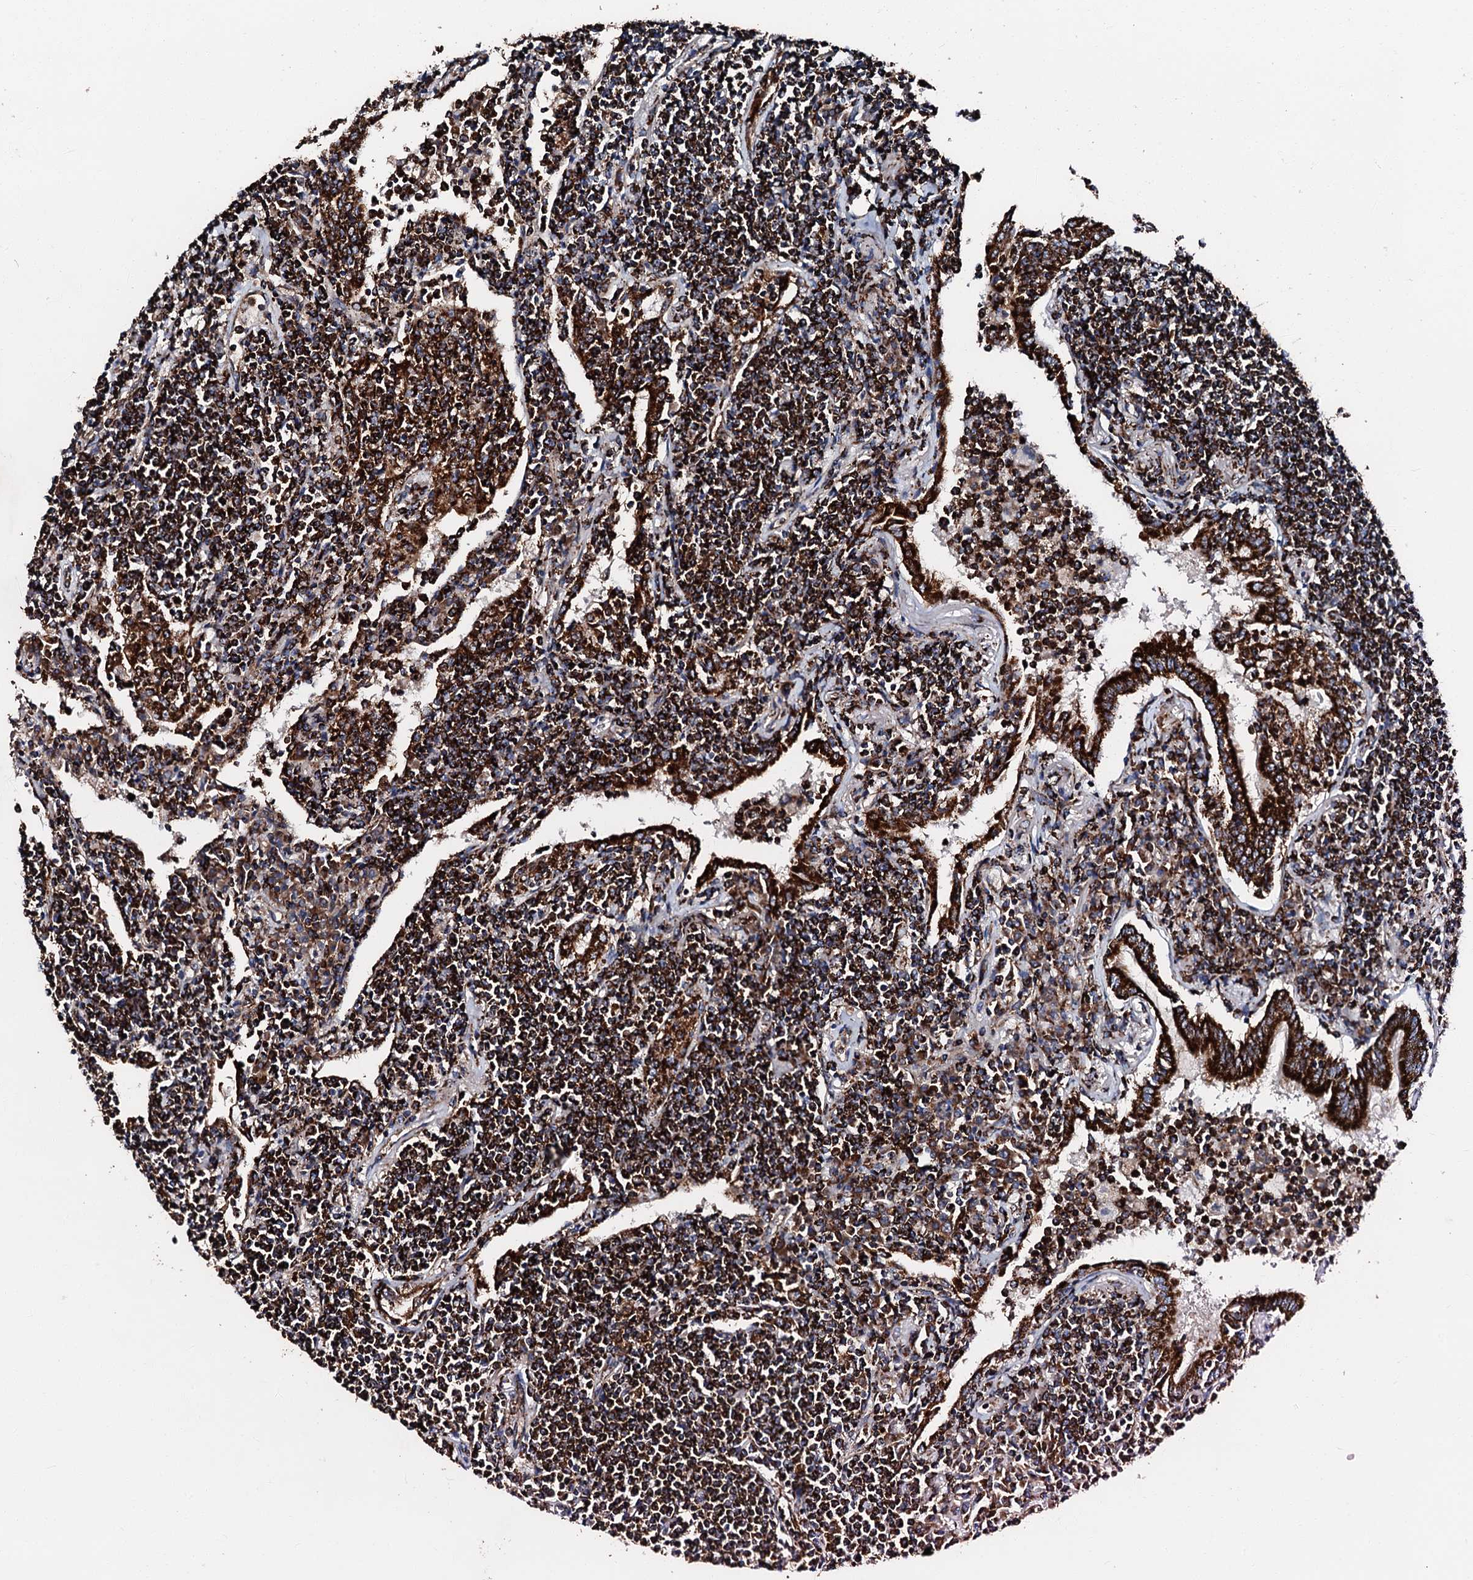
{"staining": {"intensity": "strong", "quantity": ">75%", "location": "cytoplasmic/membranous"}, "tissue": "lymphoma", "cell_type": "Tumor cells", "image_type": "cancer", "snomed": [{"axis": "morphology", "description": "Malignant lymphoma, non-Hodgkin's type, Low grade"}, {"axis": "topography", "description": "Lung"}], "caption": "Protein expression analysis of human low-grade malignant lymphoma, non-Hodgkin's type reveals strong cytoplasmic/membranous positivity in about >75% of tumor cells.", "gene": "HADH", "patient": {"sex": "female", "age": 71}}